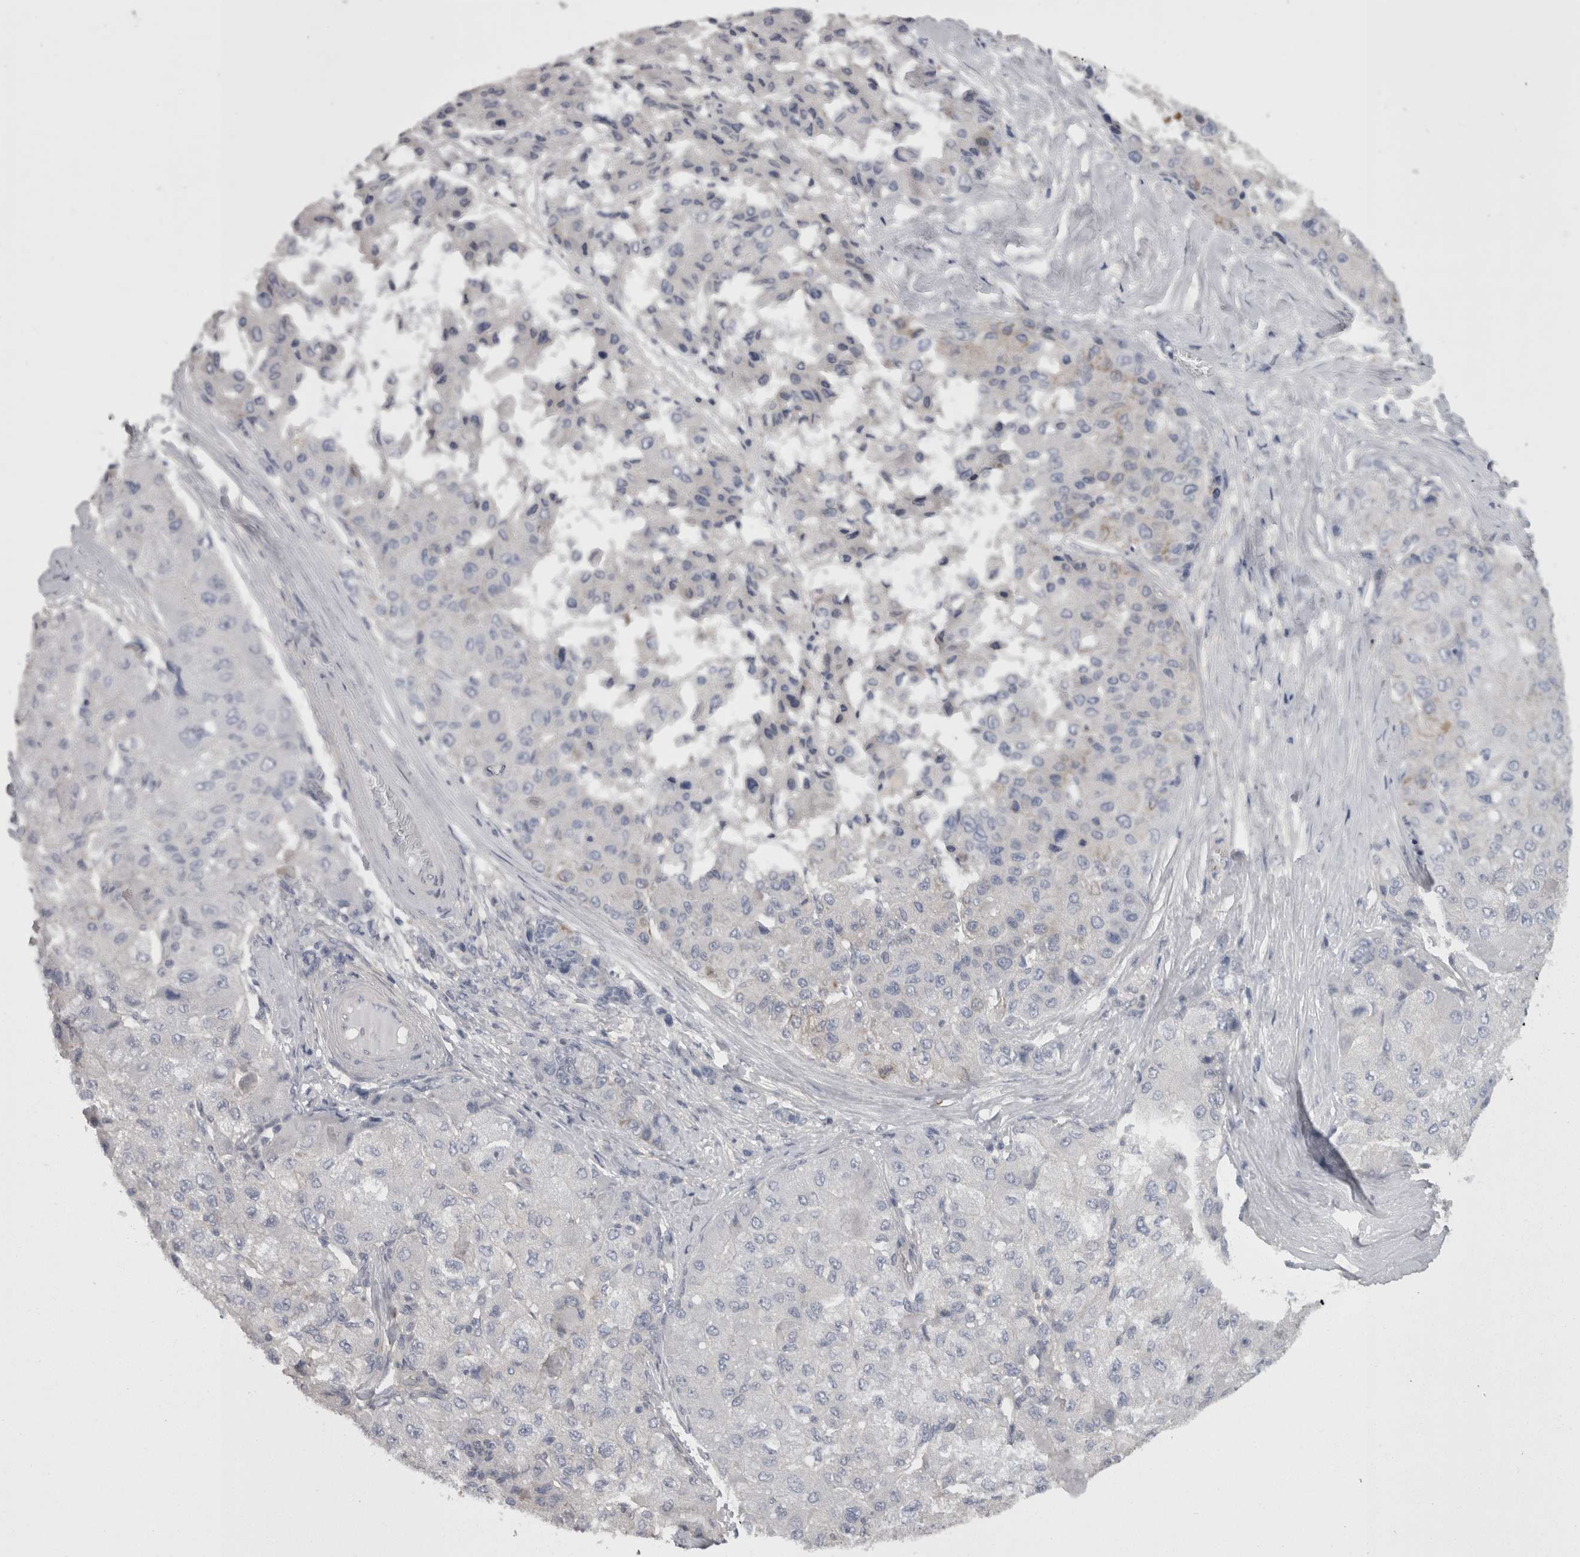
{"staining": {"intensity": "negative", "quantity": "none", "location": "none"}, "tissue": "liver cancer", "cell_type": "Tumor cells", "image_type": "cancer", "snomed": [{"axis": "morphology", "description": "Carcinoma, Hepatocellular, NOS"}, {"axis": "topography", "description": "Liver"}], "caption": "Photomicrograph shows no significant protein expression in tumor cells of hepatocellular carcinoma (liver).", "gene": "CAMK2D", "patient": {"sex": "male", "age": 80}}